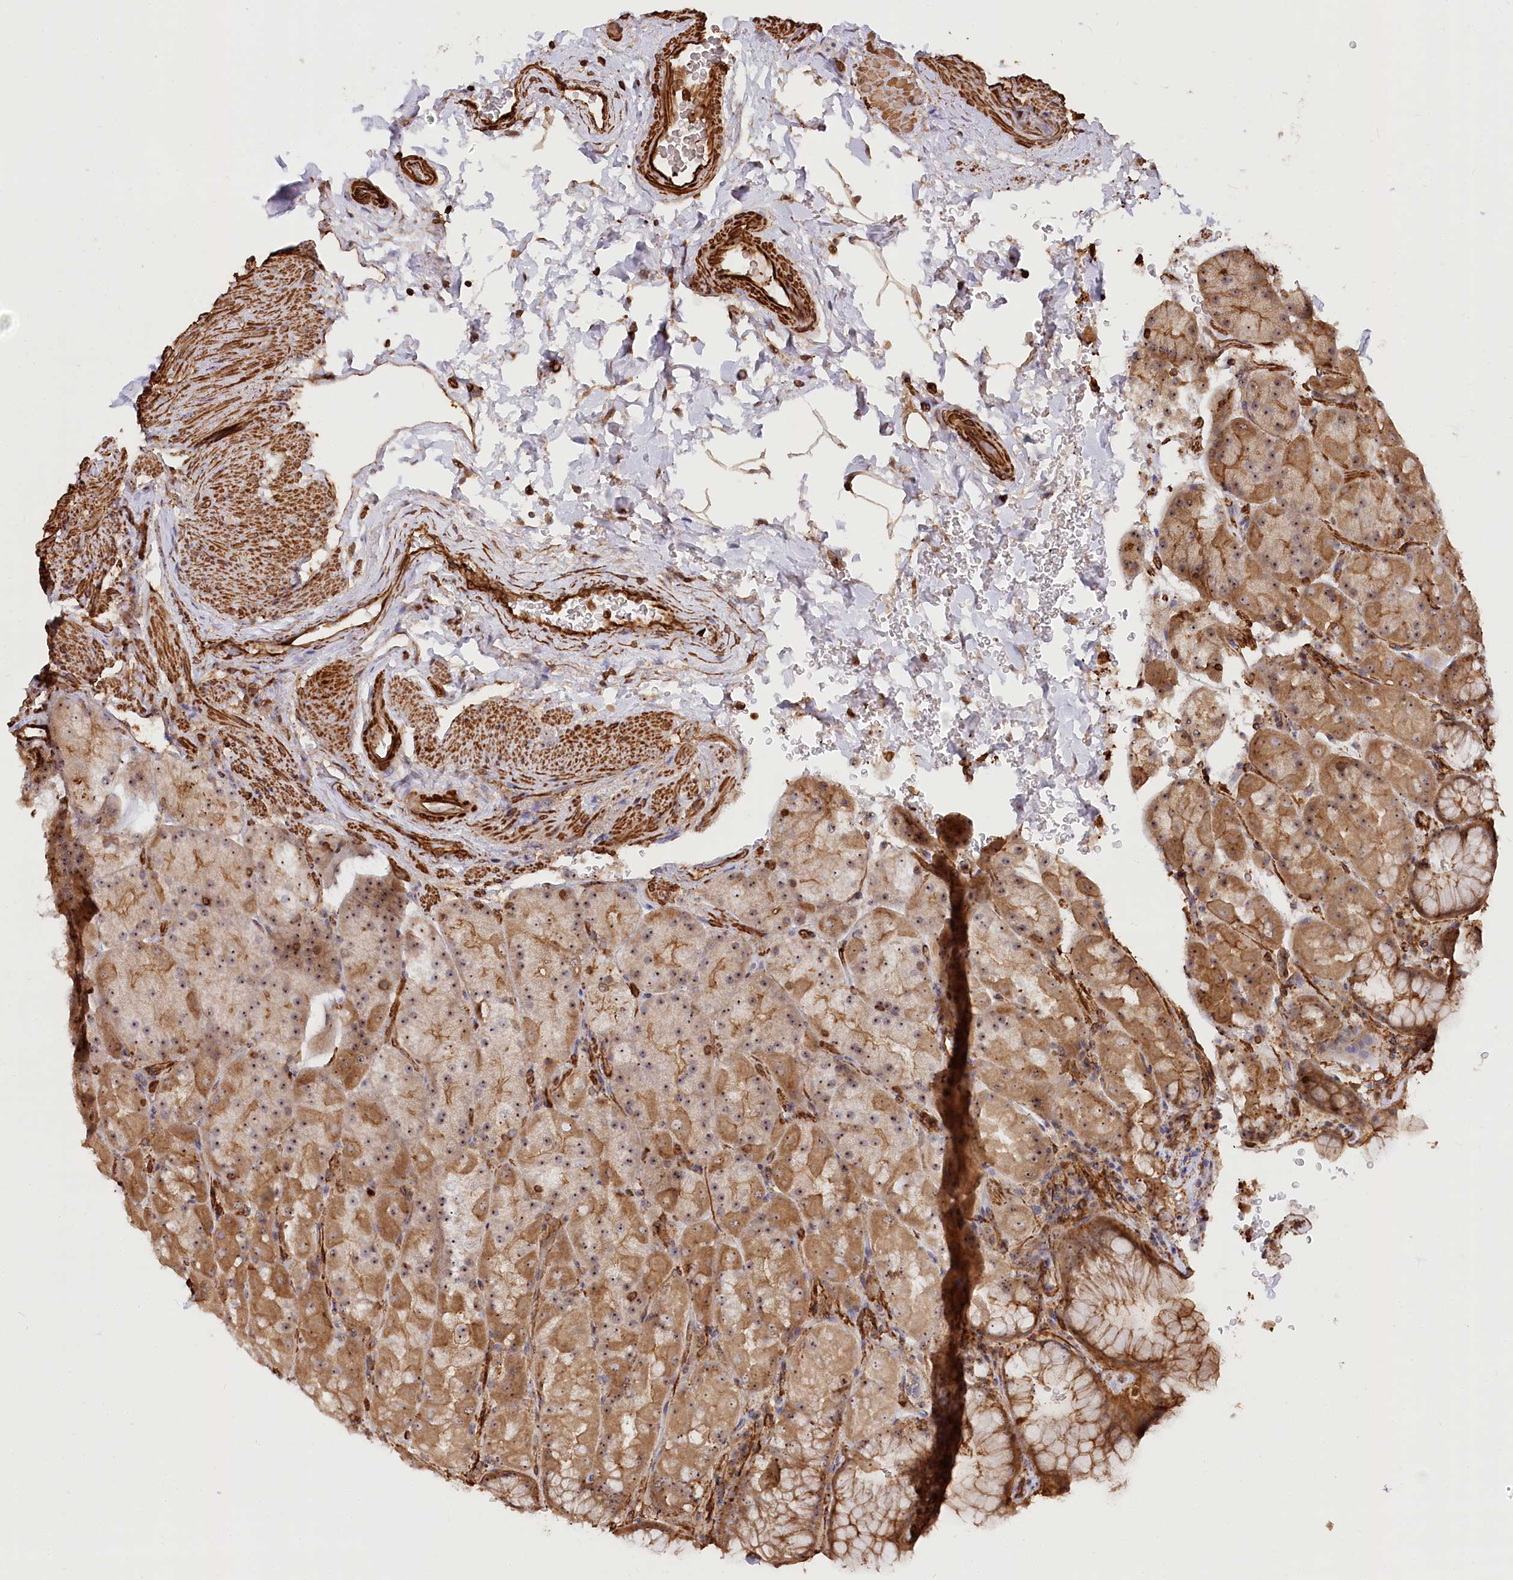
{"staining": {"intensity": "moderate", "quantity": ">75%", "location": "cytoplasmic/membranous,nuclear"}, "tissue": "stomach", "cell_type": "Glandular cells", "image_type": "normal", "snomed": [{"axis": "morphology", "description": "Normal tissue, NOS"}, {"axis": "topography", "description": "Stomach, upper"}, {"axis": "topography", "description": "Stomach, lower"}], "caption": "A high-resolution histopathology image shows IHC staining of normal stomach, which exhibits moderate cytoplasmic/membranous,nuclear positivity in about >75% of glandular cells.", "gene": "WDR36", "patient": {"sex": "male", "age": 67}}